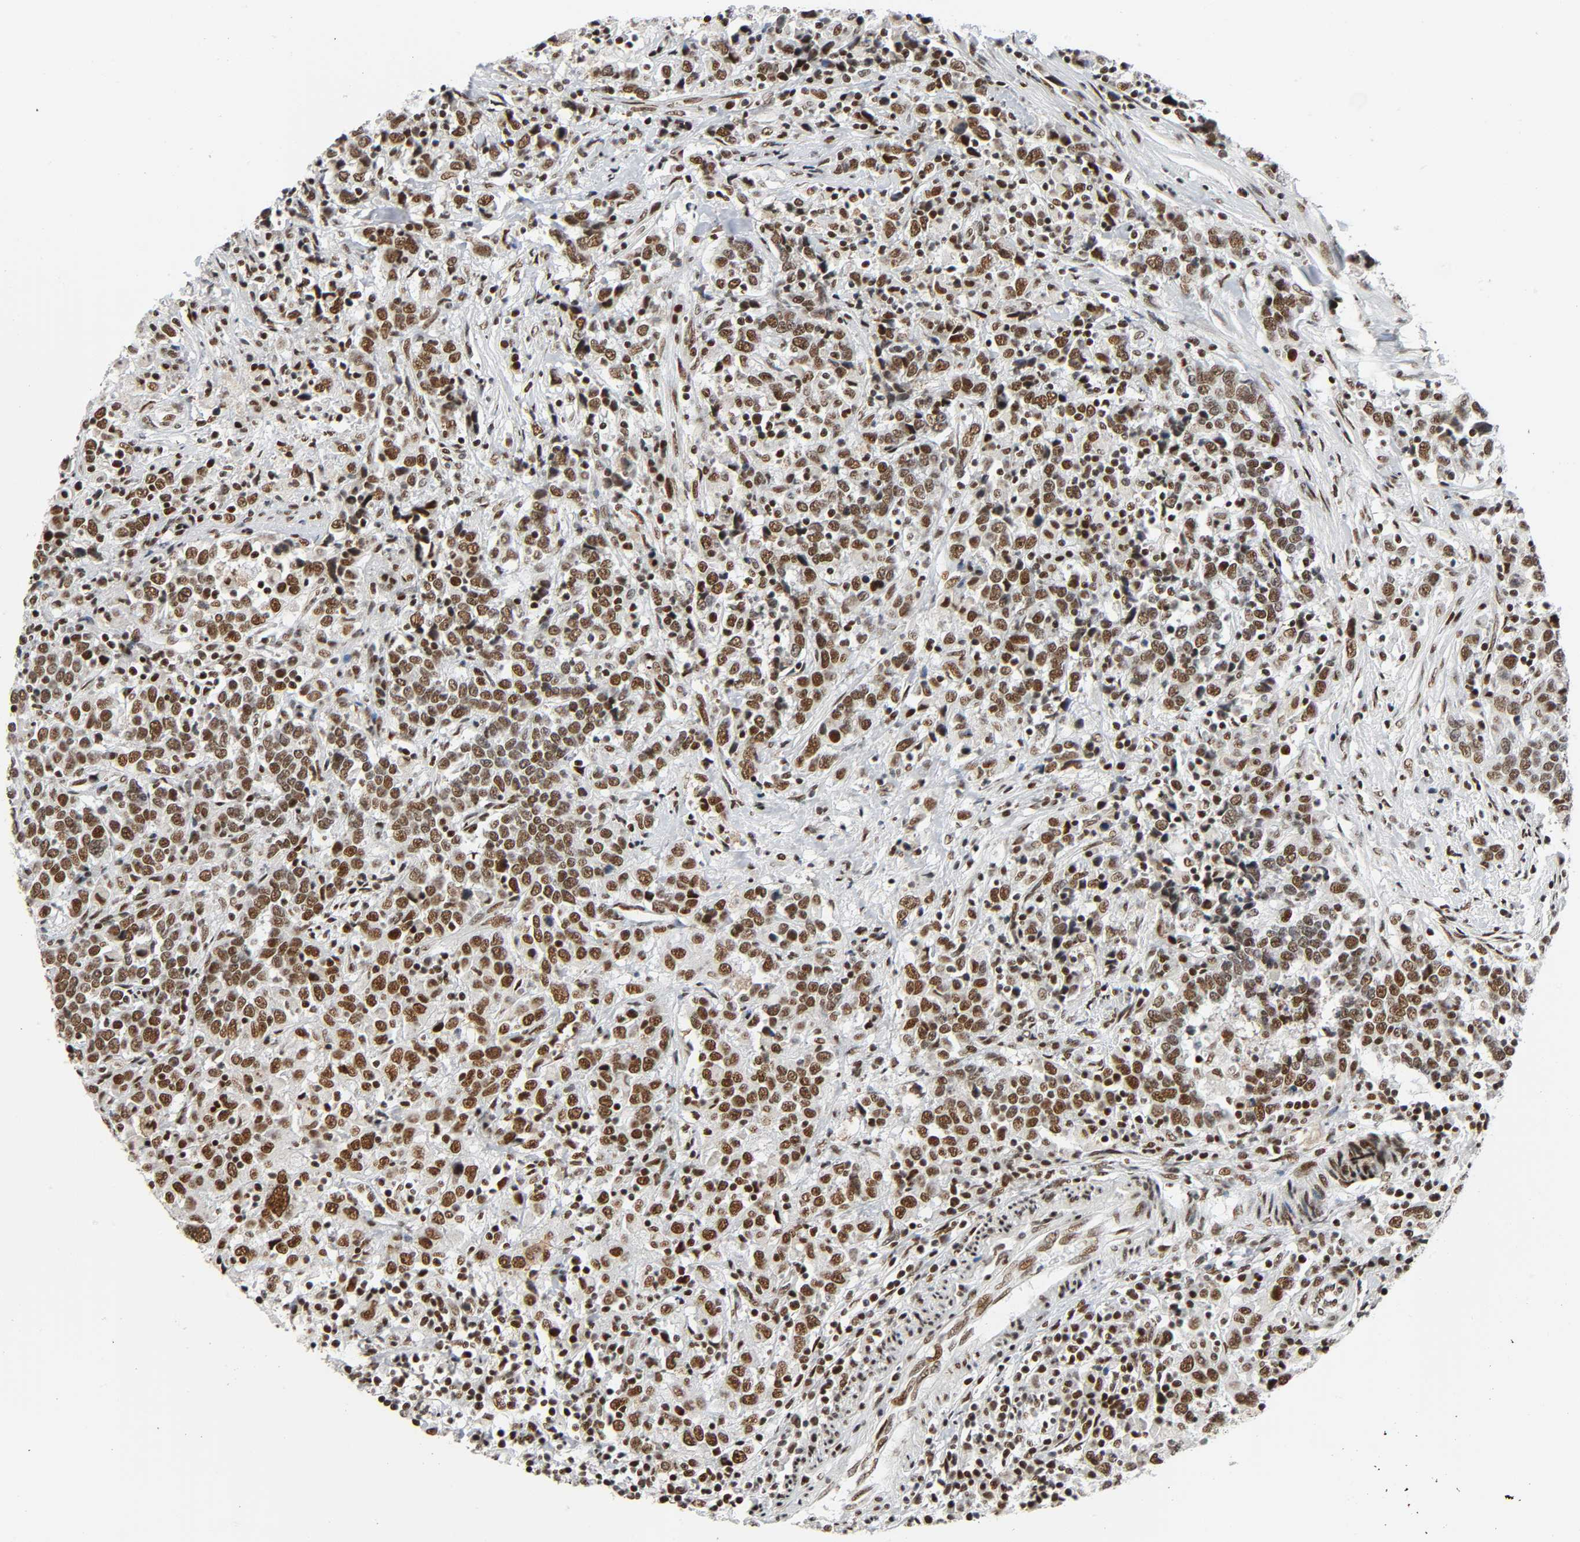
{"staining": {"intensity": "strong", "quantity": ">75%", "location": "nuclear"}, "tissue": "urothelial cancer", "cell_type": "Tumor cells", "image_type": "cancer", "snomed": [{"axis": "morphology", "description": "Urothelial carcinoma, High grade"}, {"axis": "topography", "description": "Urinary bladder"}], "caption": "Tumor cells display strong nuclear positivity in approximately >75% of cells in urothelial carcinoma (high-grade). (IHC, brightfield microscopy, high magnification).", "gene": "CDK9", "patient": {"sex": "male", "age": 61}}